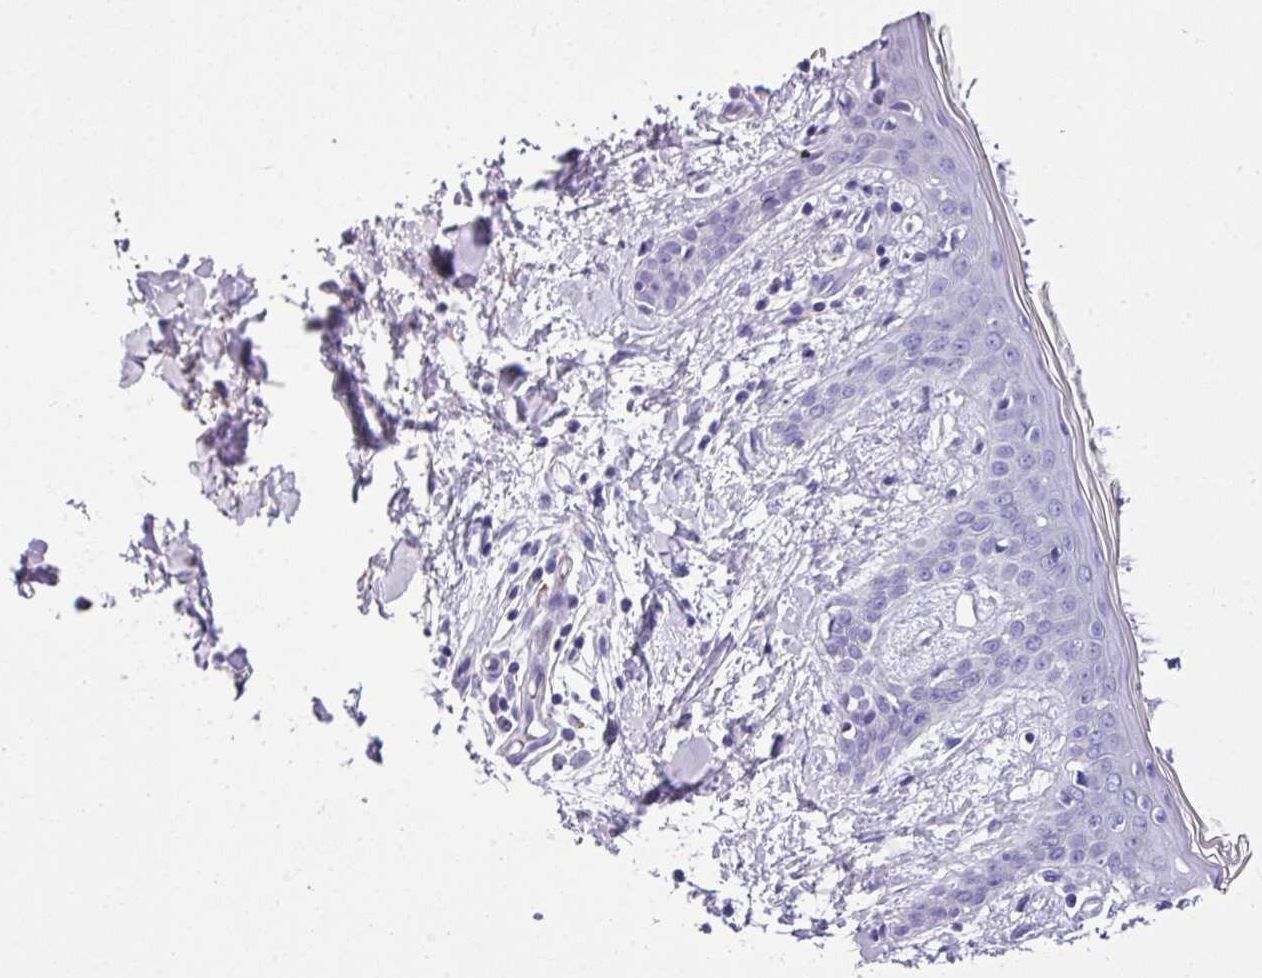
{"staining": {"intensity": "negative", "quantity": "none", "location": "none"}, "tissue": "skin", "cell_type": "Fibroblasts", "image_type": "normal", "snomed": [{"axis": "morphology", "description": "Normal tissue, NOS"}, {"axis": "topography", "description": "Skin"}], "caption": "Photomicrograph shows no protein expression in fibroblasts of benign skin.", "gene": "MUC21", "patient": {"sex": "female", "age": 34}}